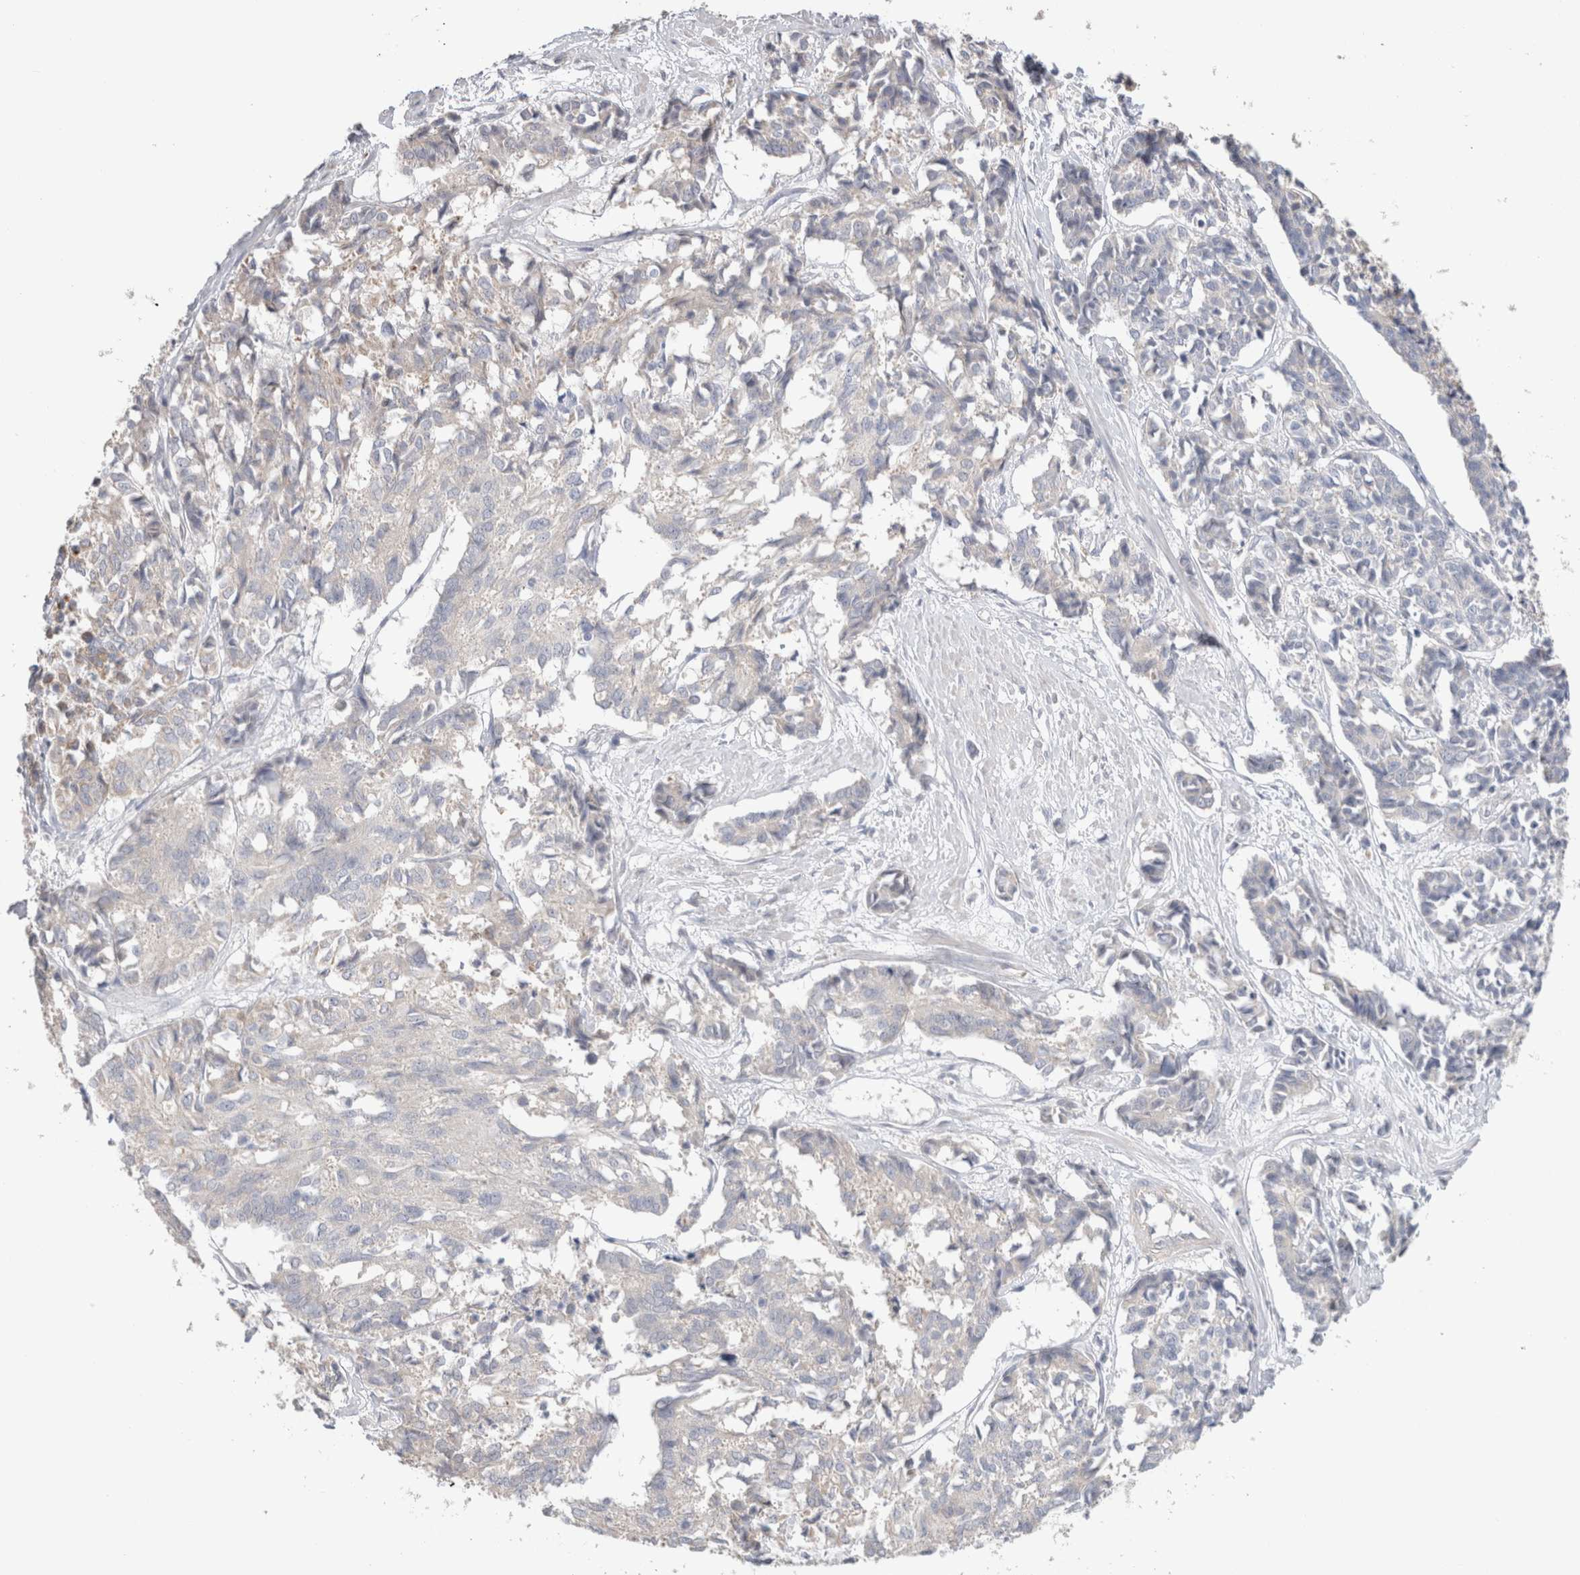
{"staining": {"intensity": "negative", "quantity": "none", "location": "none"}, "tissue": "cervical cancer", "cell_type": "Tumor cells", "image_type": "cancer", "snomed": [{"axis": "morphology", "description": "Squamous cell carcinoma, NOS"}, {"axis": "topography", "description": "Cervix"}], "caption": "Protein analysis of cervical cancer (squamous cell carcinoma) reveals no significant expression in tumor cells.", "gene": "DMD", "patient": {"sex": "female", "age": 35}}